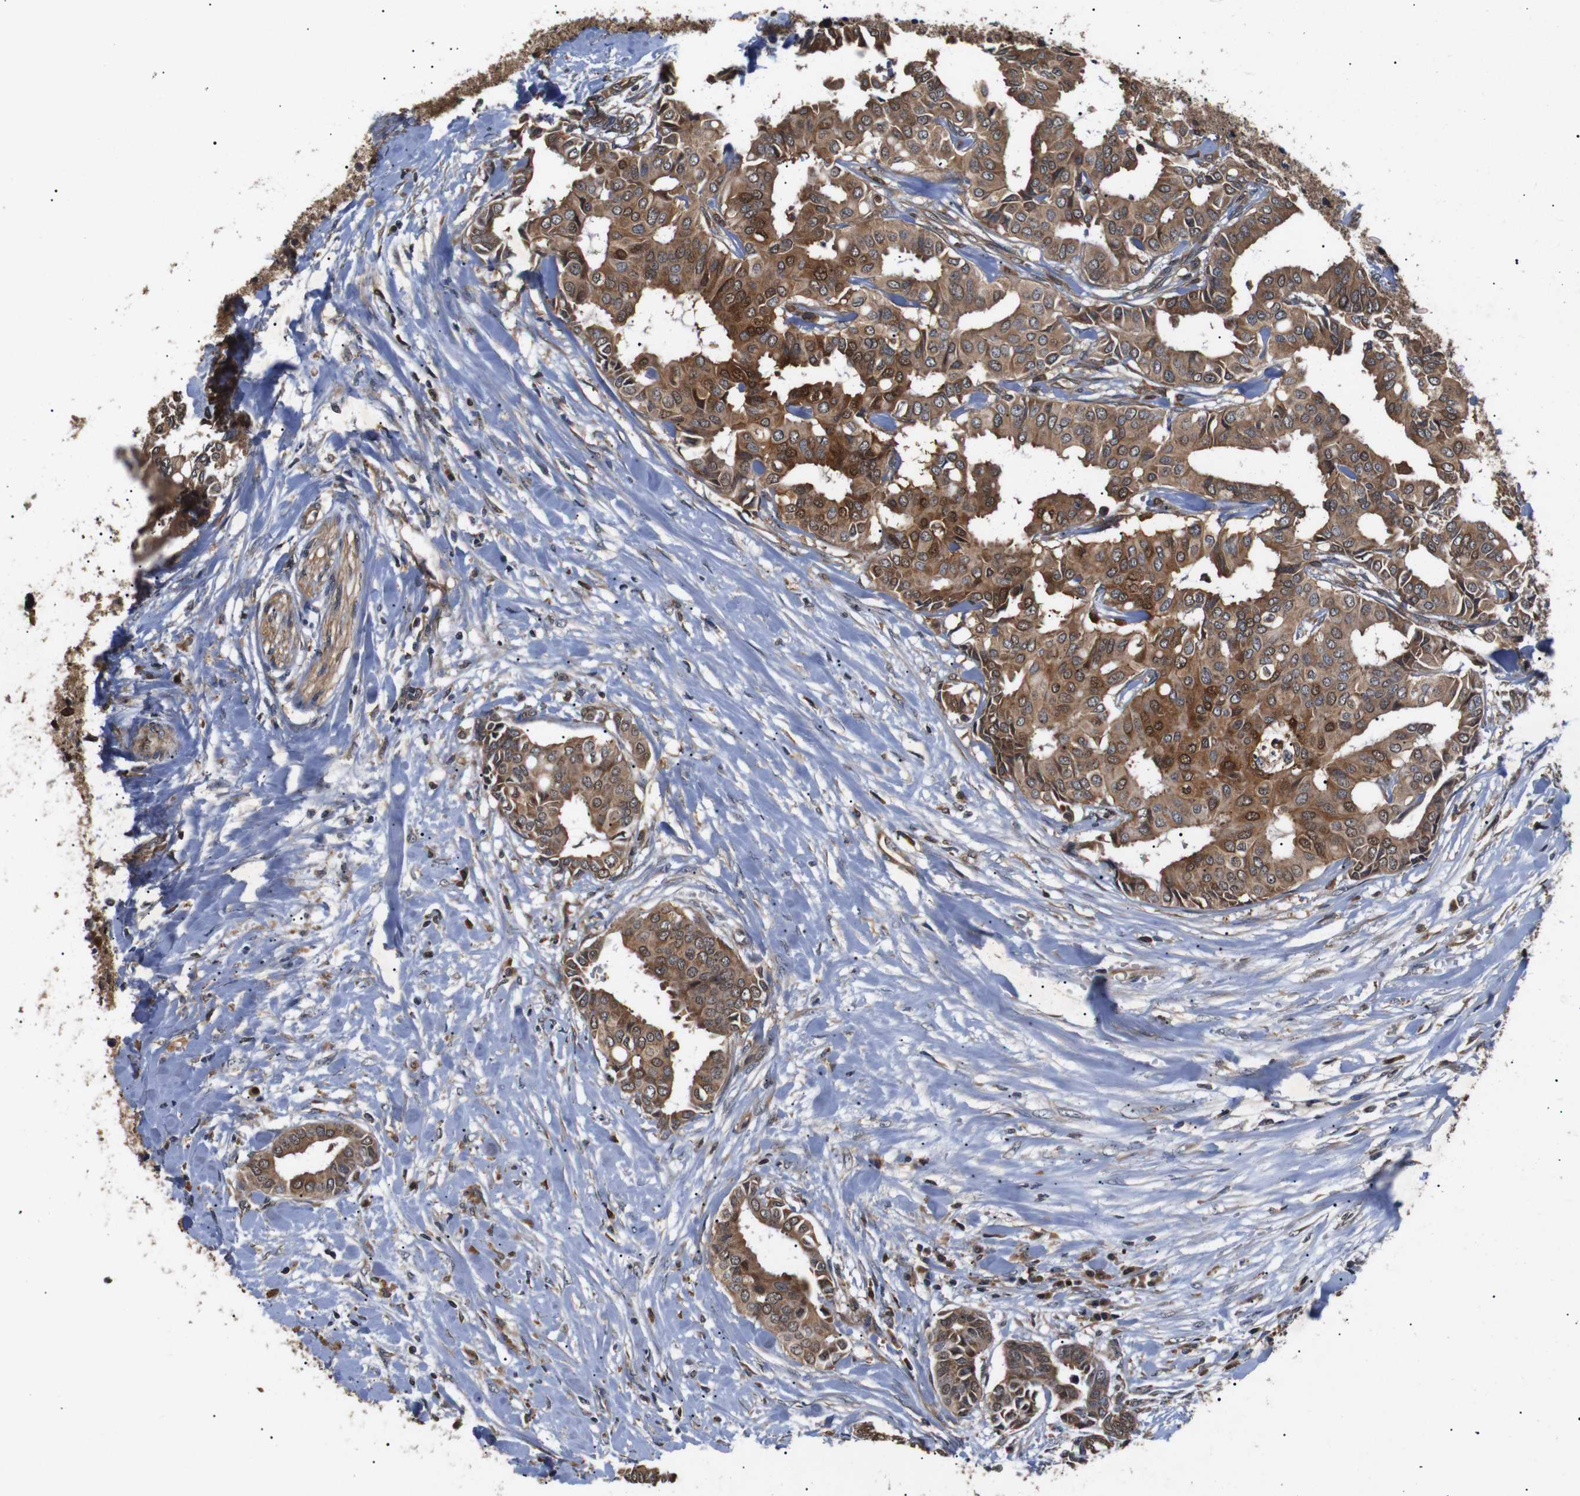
{"staining": {"intensity": "strong", "quantity": ">75%", "location": "cytoplasmic/membranous"}, "tissue": "head and neck cancer", "cell_type": "Tumor cells", "image_type": "cancer", "snomed": [{"axis": "morphology", "description": "Adenocarcinoma, NOS"}, {"axis": "topography", "description": "Salivary gland"}, {"axis": "topography", "description": "Head-Neck"}], "caption": "Head and neck cancer (adenocarcinoma) stained with a protein marker displays strong staining in tumor cells.", "gene": "DDR1", "patient": {"sex": "female", "age": 59}}